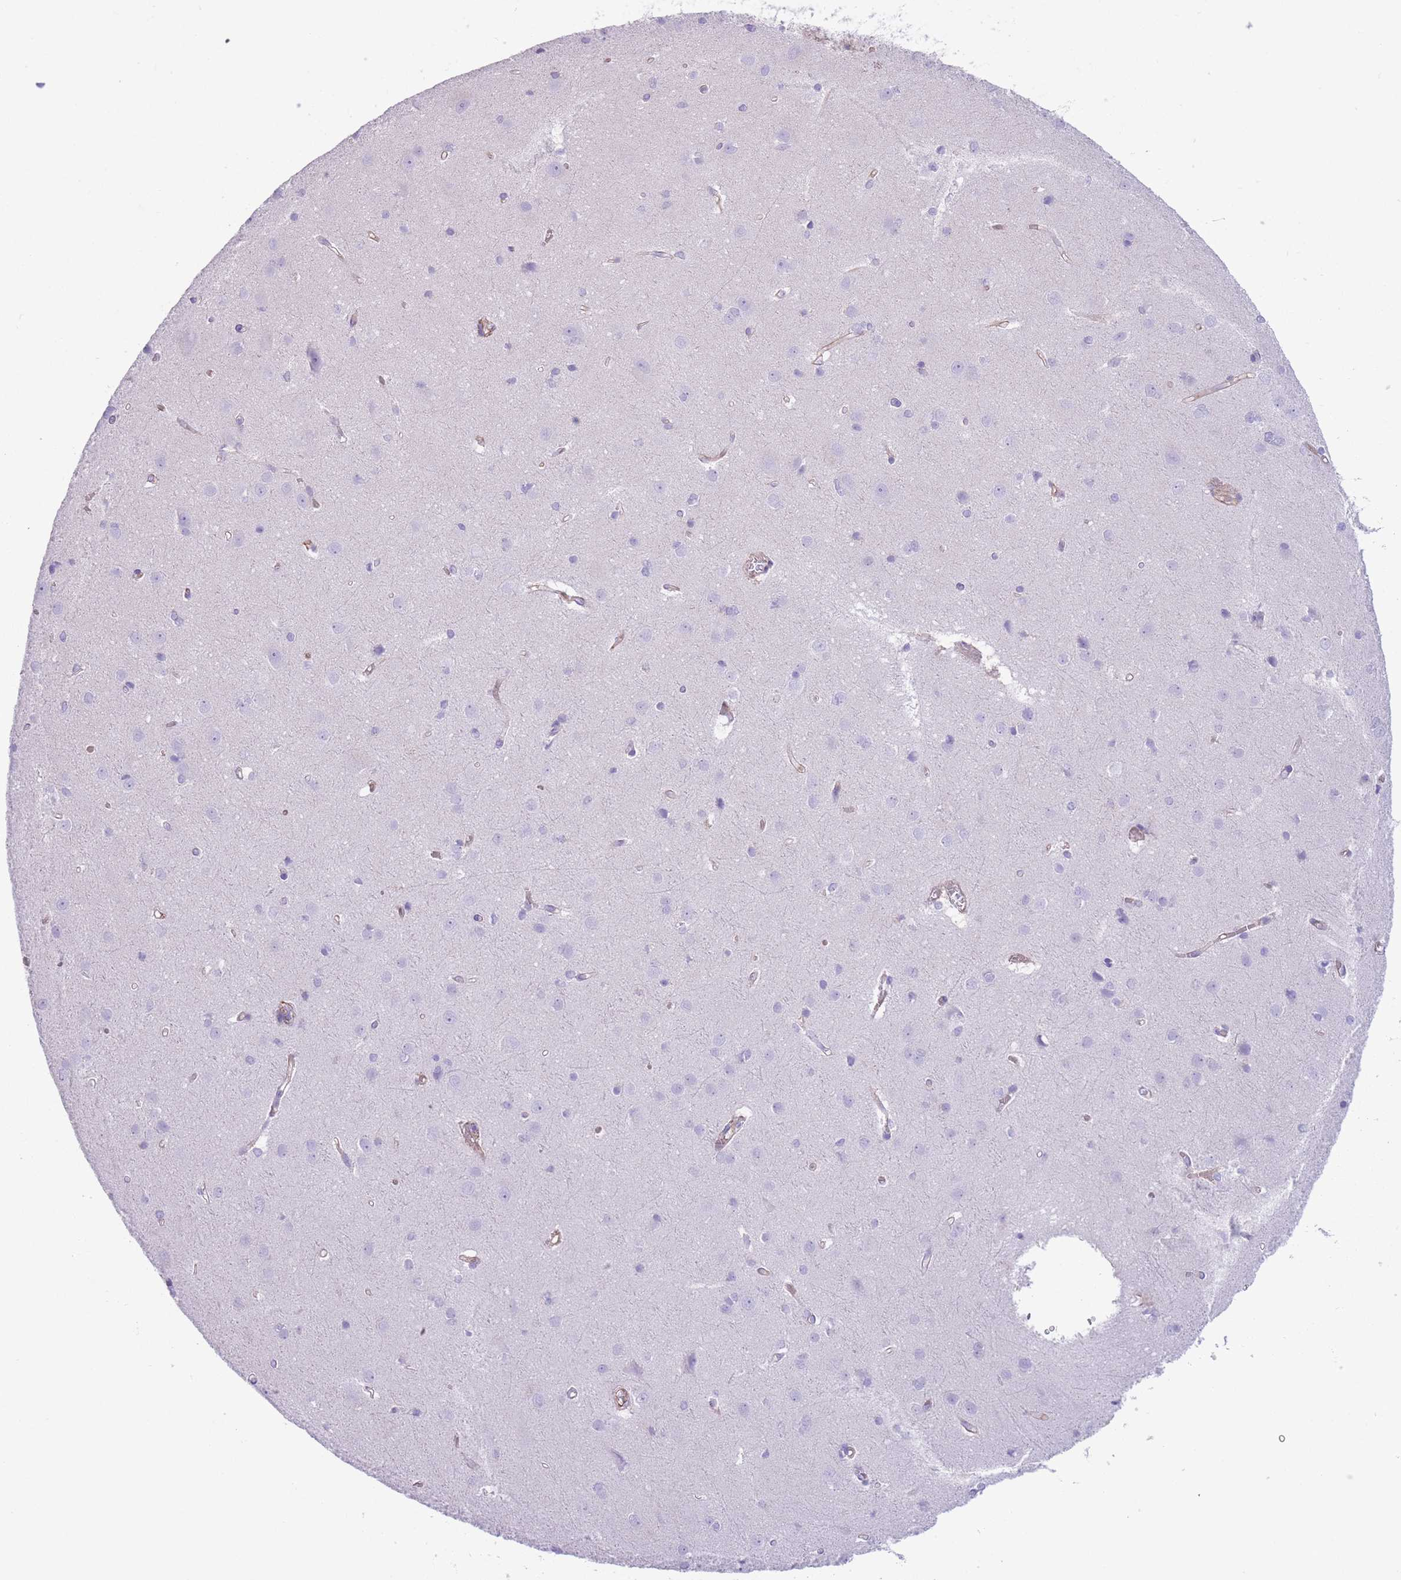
{"staining": {"intensity": "moderate", "quantity": ">75%", "location": "cytoplasmic/membranous"}, "tissue": "cerebral cortex", "cell_type": "Endothelial cells", "image_type": "normal", "snomed": [{"axis": "morphology", "description": "Normal tissue, NOS"}, {"axis": "topography", "description": "Cerebral cortex"}], "caption": "Cerebral cortex stained with immunohistochemistry displays moderate cytoplasmic/membranous expression in approximately >75% of endothelial cells.", "gene": "ATP5MF", "patient": {"sex": "male", "age": 37}}